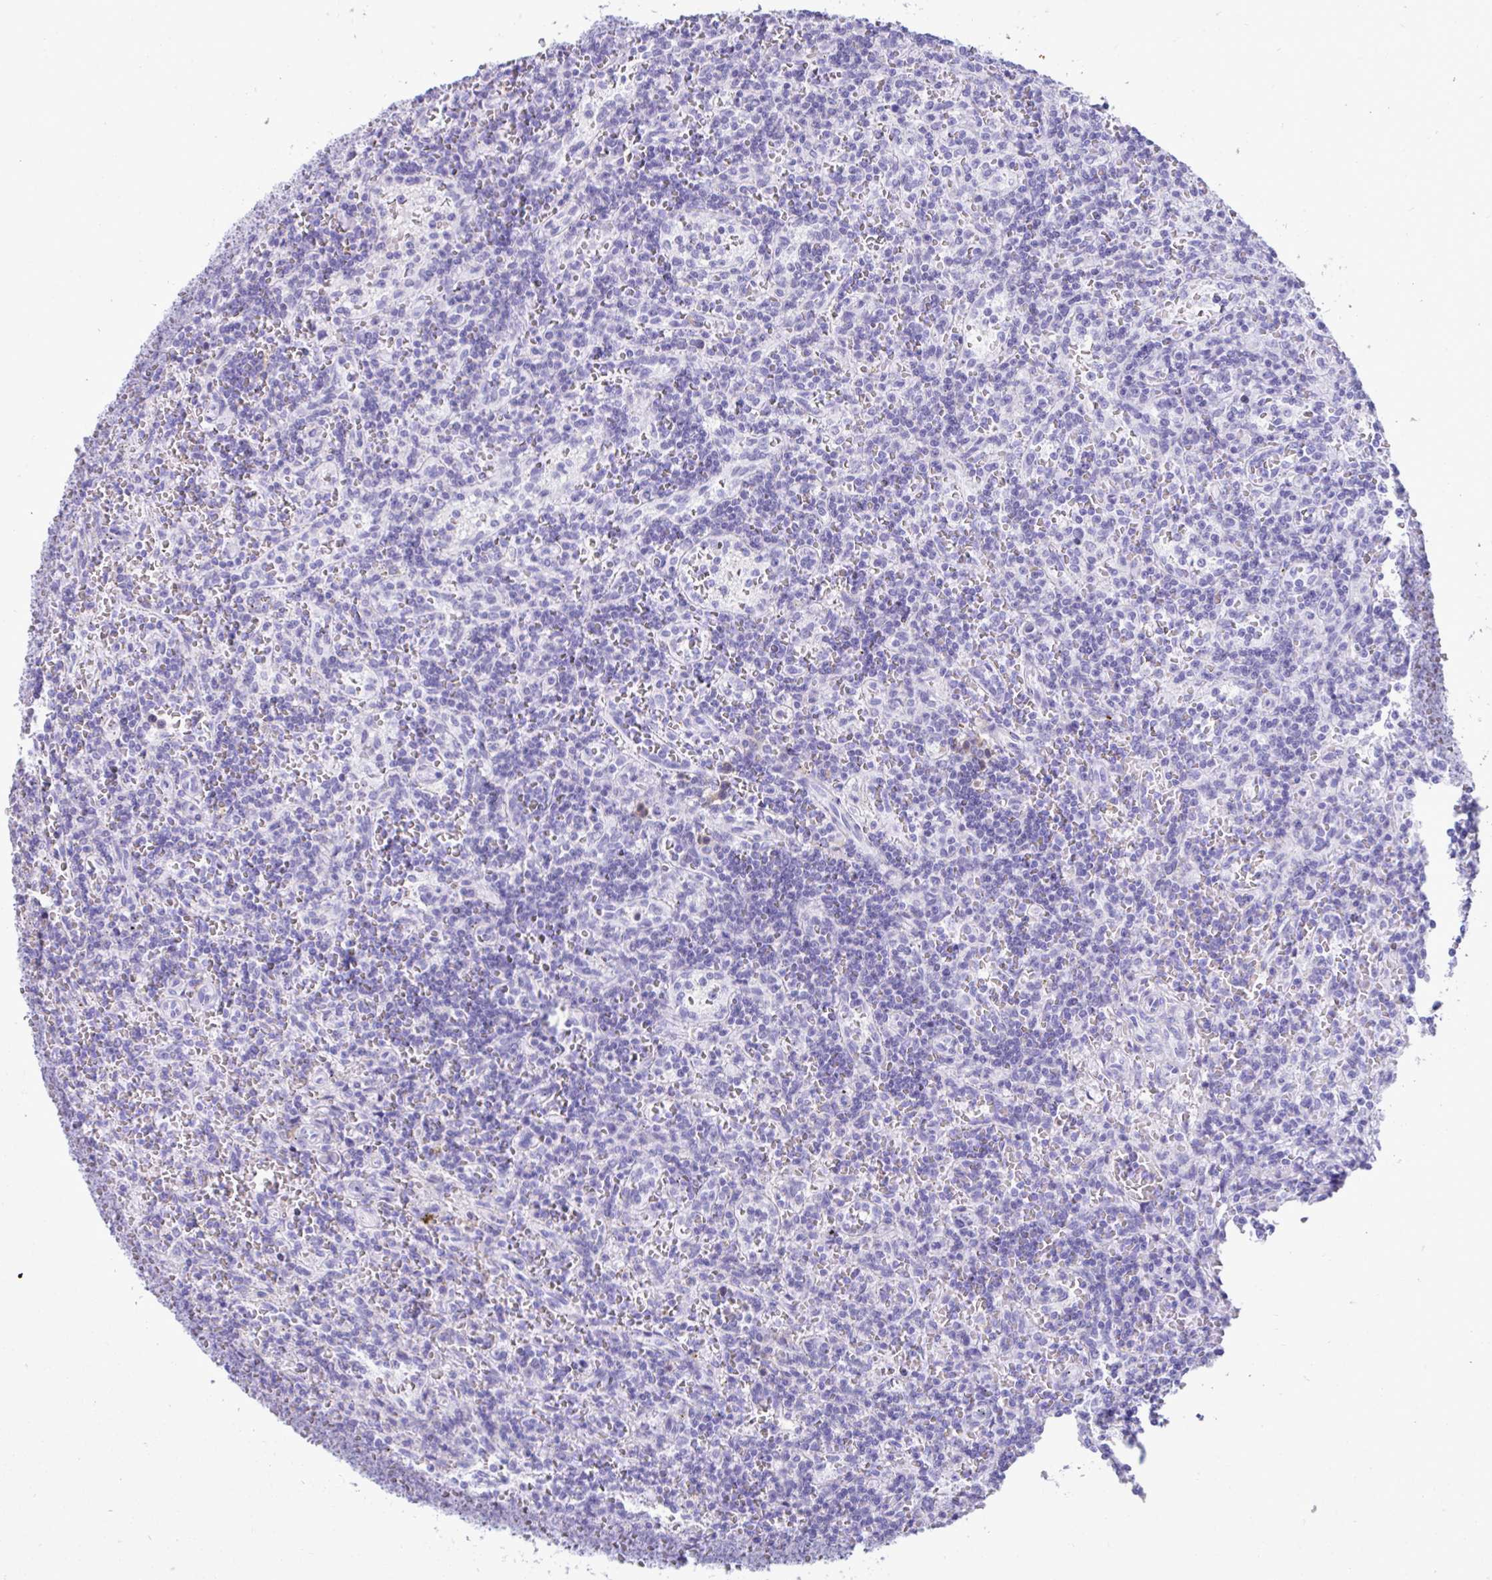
{"staining": {"intensity": "negative", "quantity": "none", "location": "none"}, "tissue": "lymphoma", "cell_type": "Tumor cells", "image_type": "cancer", "snomed": [{"axis": "morphology", "description": "Malignant lymphoma, non-Hodgkin's type, Low grade"}, {"axis": "topography", "description": "Spleen"}], "caption": "Tumor cells are negative for protein expression in human low-grade malignant lymphoma, non-Hodgkin's type.", "gene": "PSCA", "patient": {"sex": "male", "age": 73}}